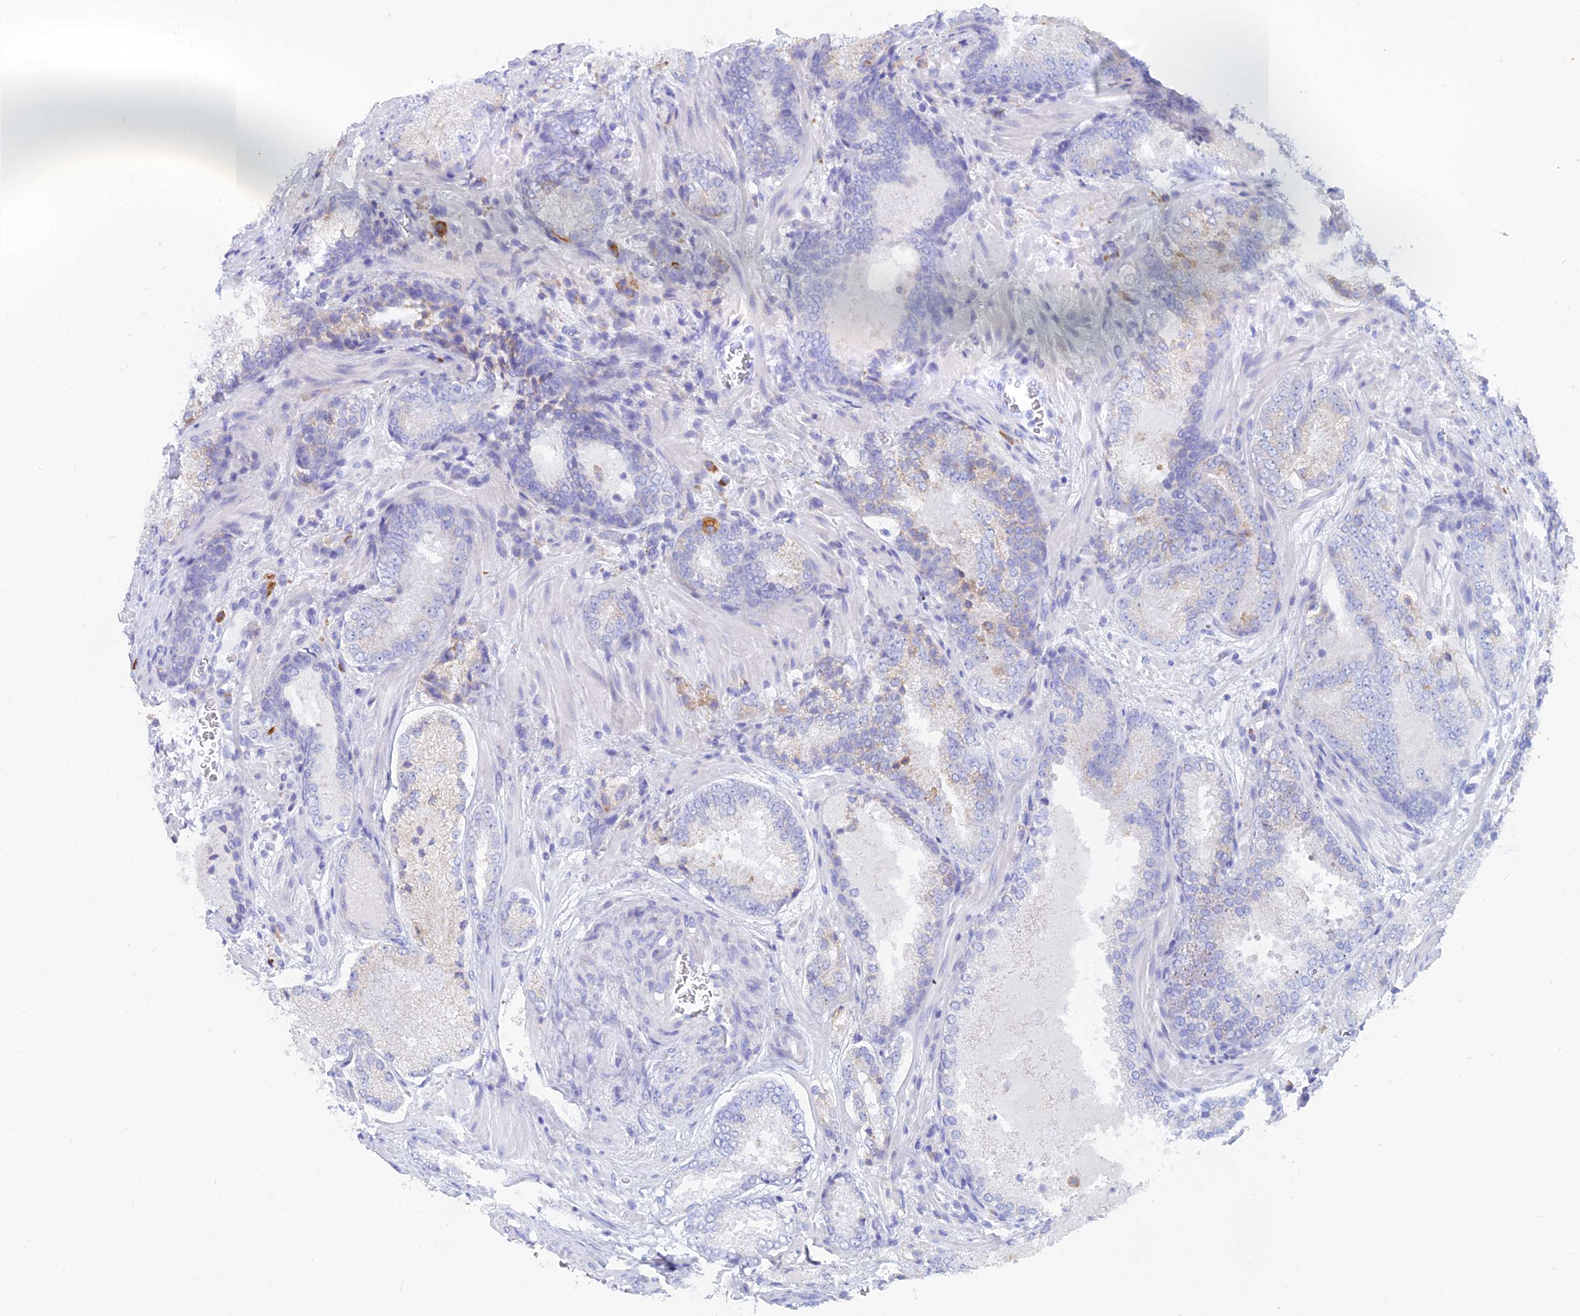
{"staining": {"intensity": "negative", "quantity": "none", "location": "none"}, "tissue": "prostate cancer", "cell_type": "Tumor cells", "image_type": "cancer", "snomed": [{"axis": "morphology", "description": "Adenocarcinoma, Low grade"}, {"axis": "topography", "description": "Prostate"}], "caption": "Human low-grade adenocarcinoma (prostate) stained for a protein using IHC shows no positivity in tumor cells.", "gene": "WDR35", "patient": {"sex": "male", "age": 74}}